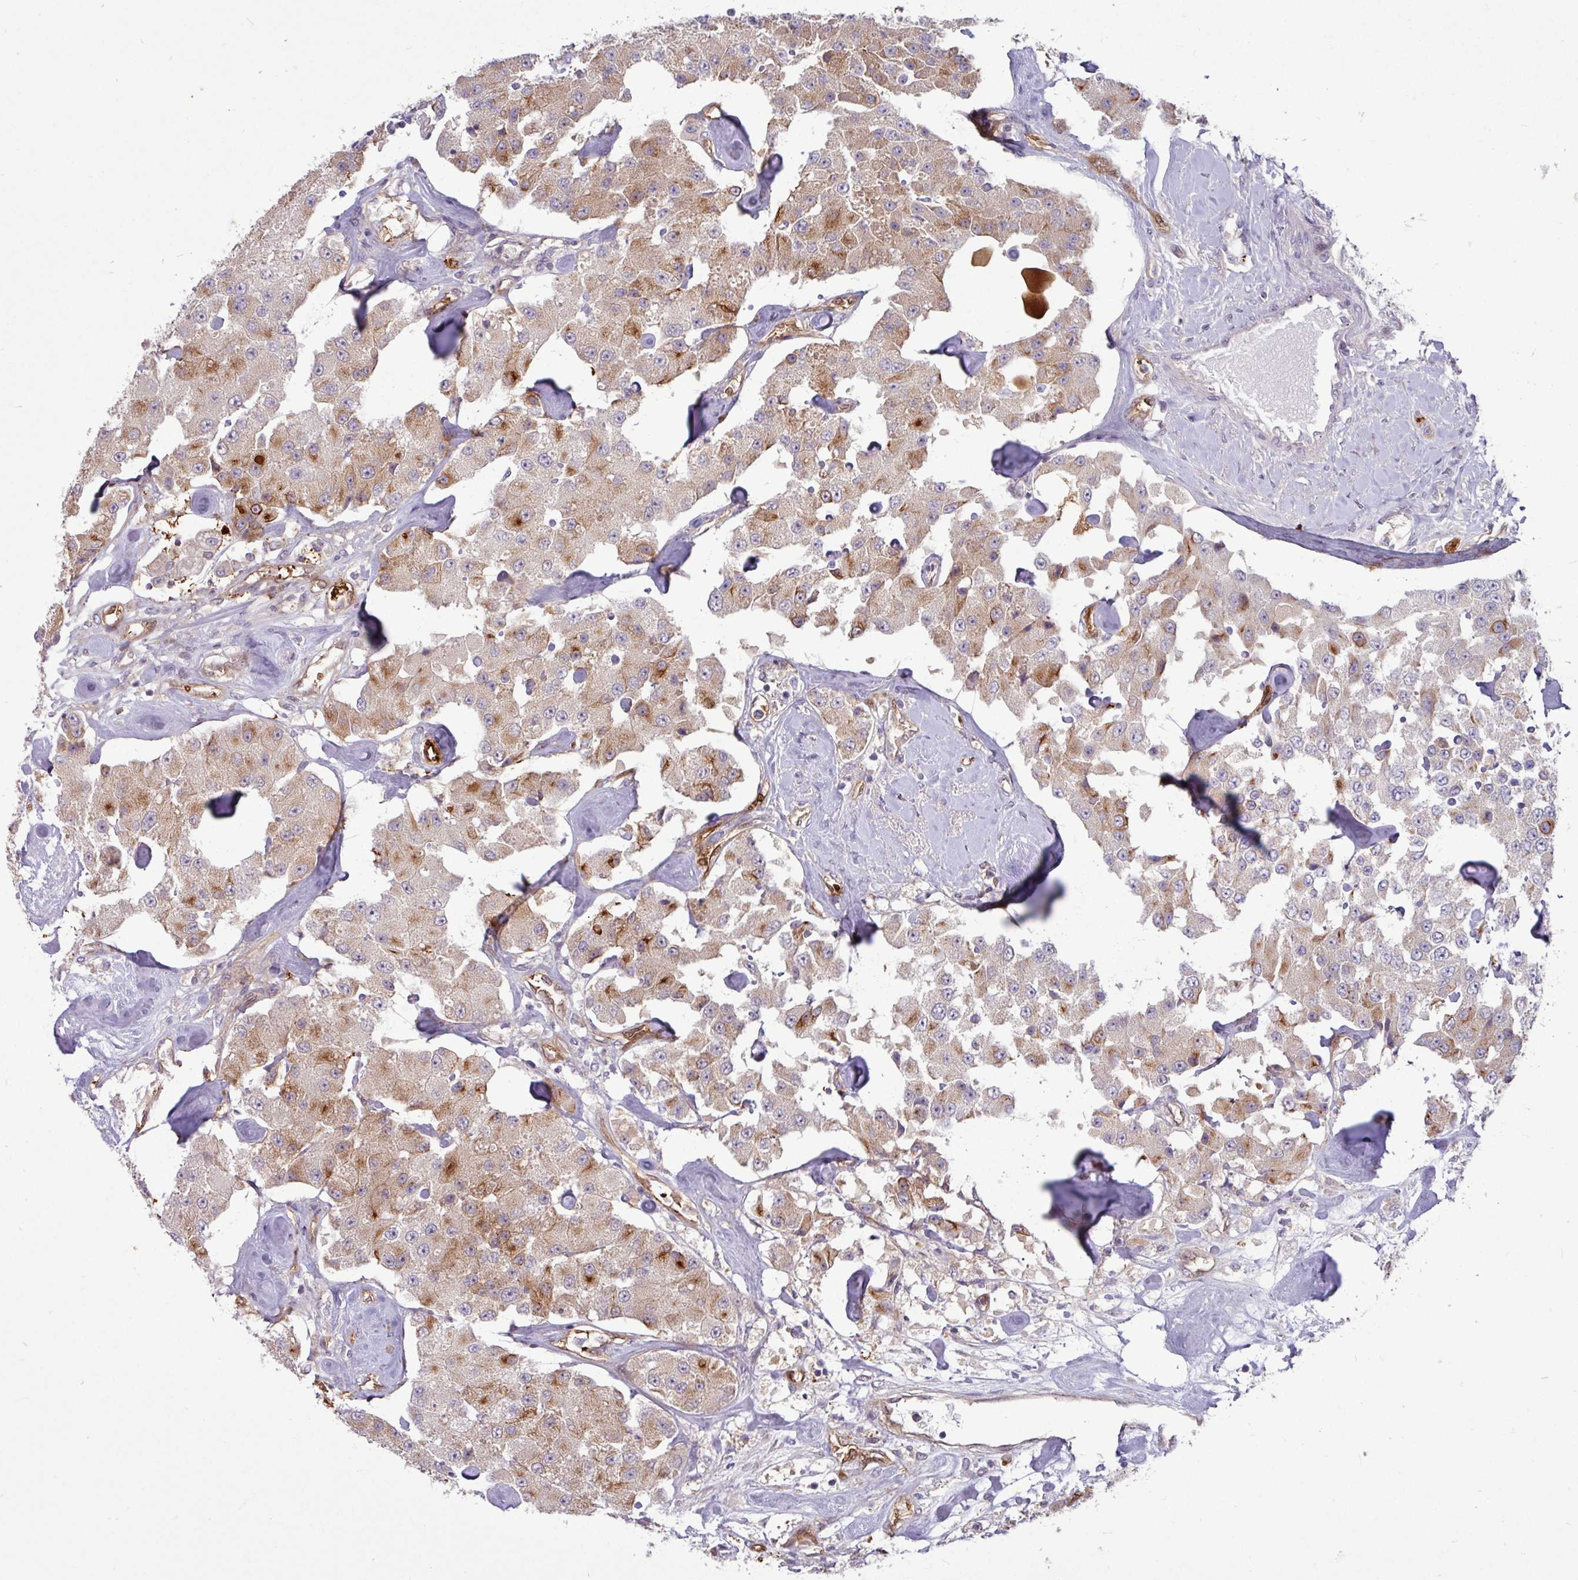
{"staining": {"intensity": "moderate", "quantity": "25%-75%", "location": "cytoplasmic/membranous"}, "tissue": "carcinoid", "cell_type": "Tumor cells", "image_type": "cancer", "snomed": [{"axis": "morphology", "description": "Carcinoid, malignant, NOS"}, {"axis": "topography", "description": "Pancreas"}], "caption": "IHC of malignant carcinoid demonstrates medium levels of moderate cytoplasmic/membranous positivity in approximately 25%-75% of tumor cells.", "gene": "B4GALNT4", "patient": {"sex": "male", "age": 41}}